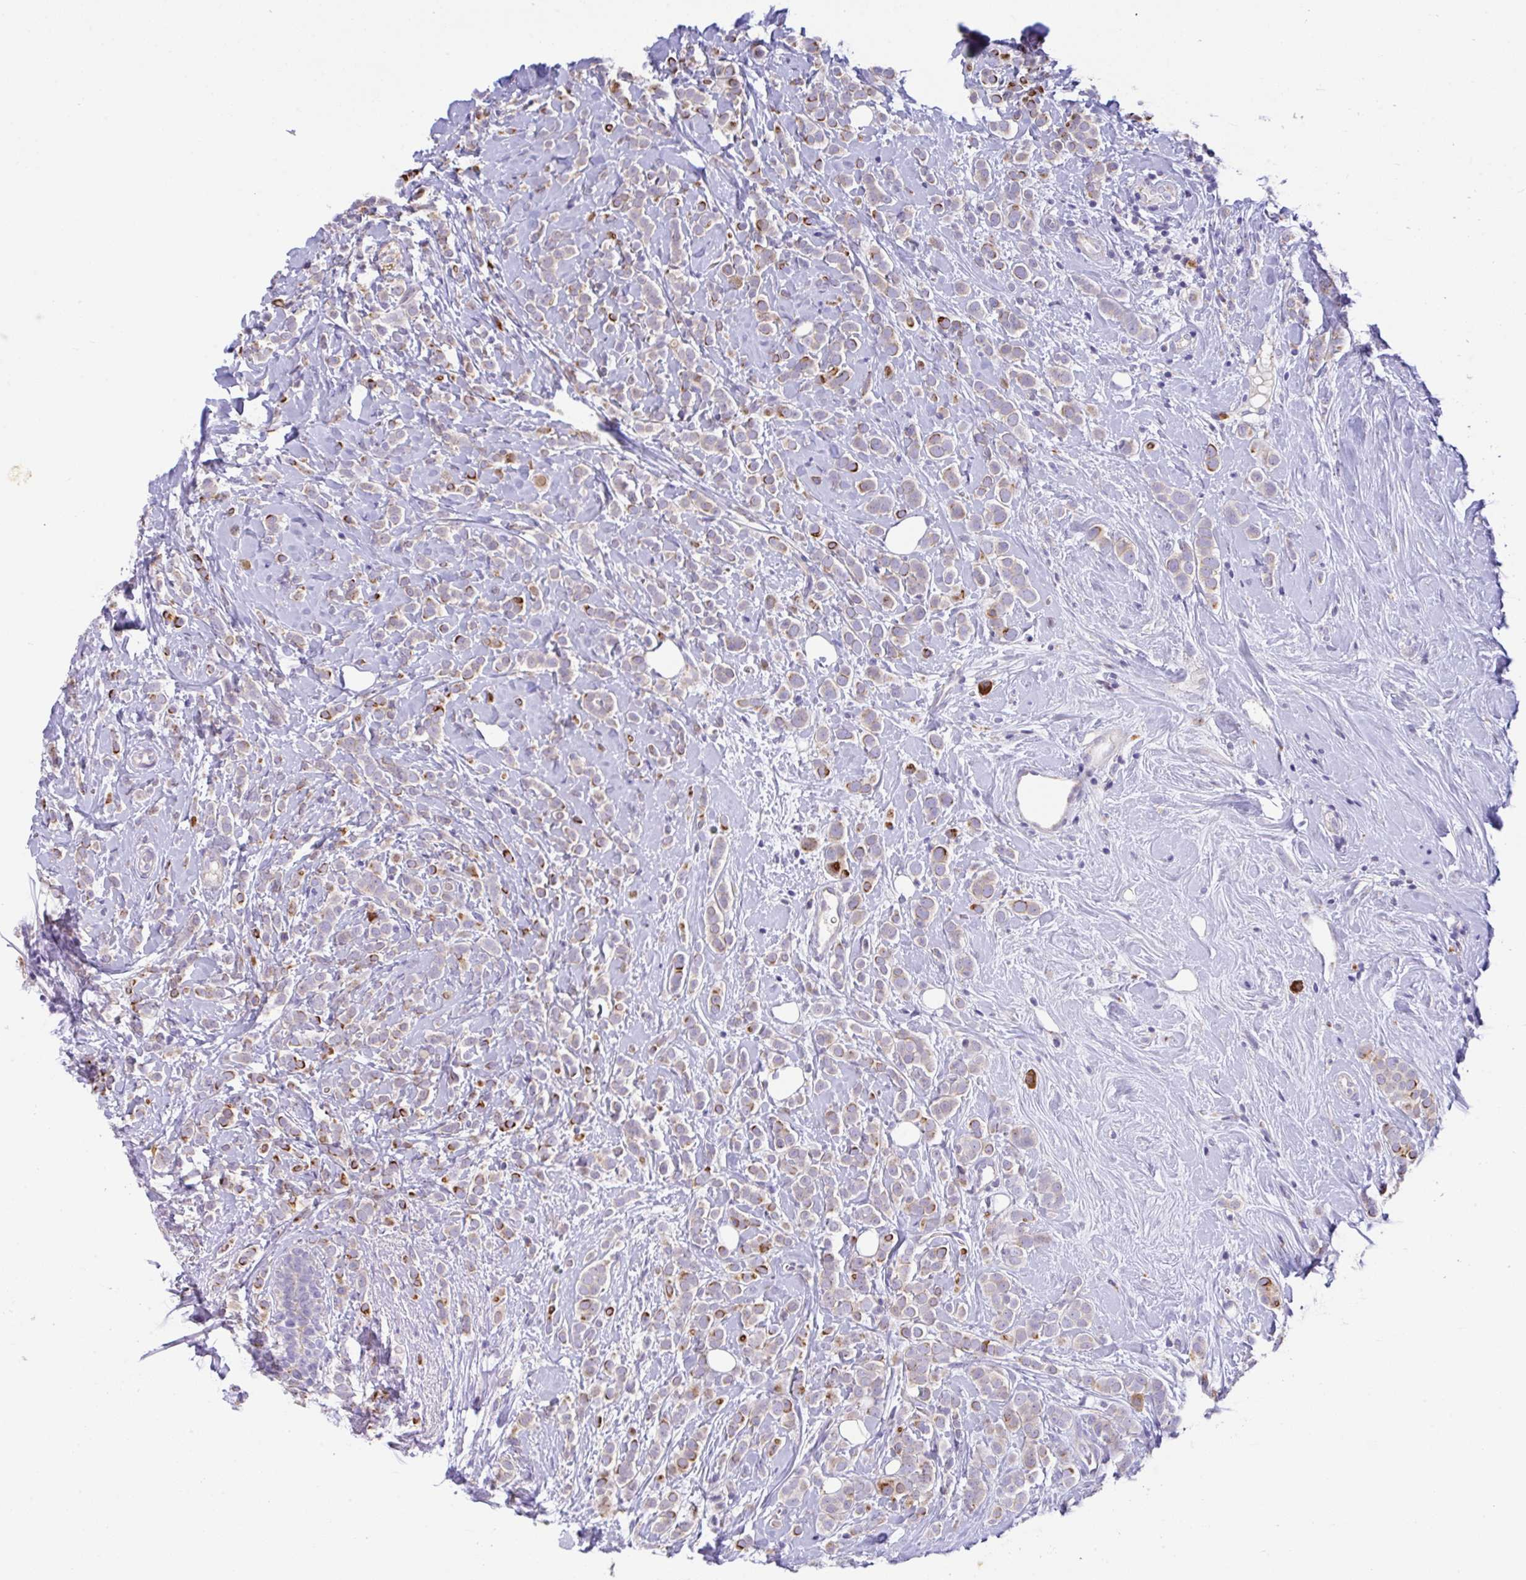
{"staining": {"intensity": "moderate", "quantity": "25%-75%", "location": "cytoplasmic/membranous"}, "tissue": "breast cancer", "cell_type": "Tumor cells", "image_type": "cancer", "snomed": [{"axis": "morphology", "description": "Lobular carcinoma"}, {"axis": "topography", "description": "Breast"}], "caption": "The micrograph exhibits immunohistochemical staining of lobular carcinoma (breast). There is moderate cytoplasmic/membranous staining is identified in about 25%-75% of tumor cells. The protein is stained brown, and the nuclei are stained in blue (DAB IHC with brightfield microscopy, high magnification).", "gene": "EPN3", "patient": {"sex": "female", "age": 49}}